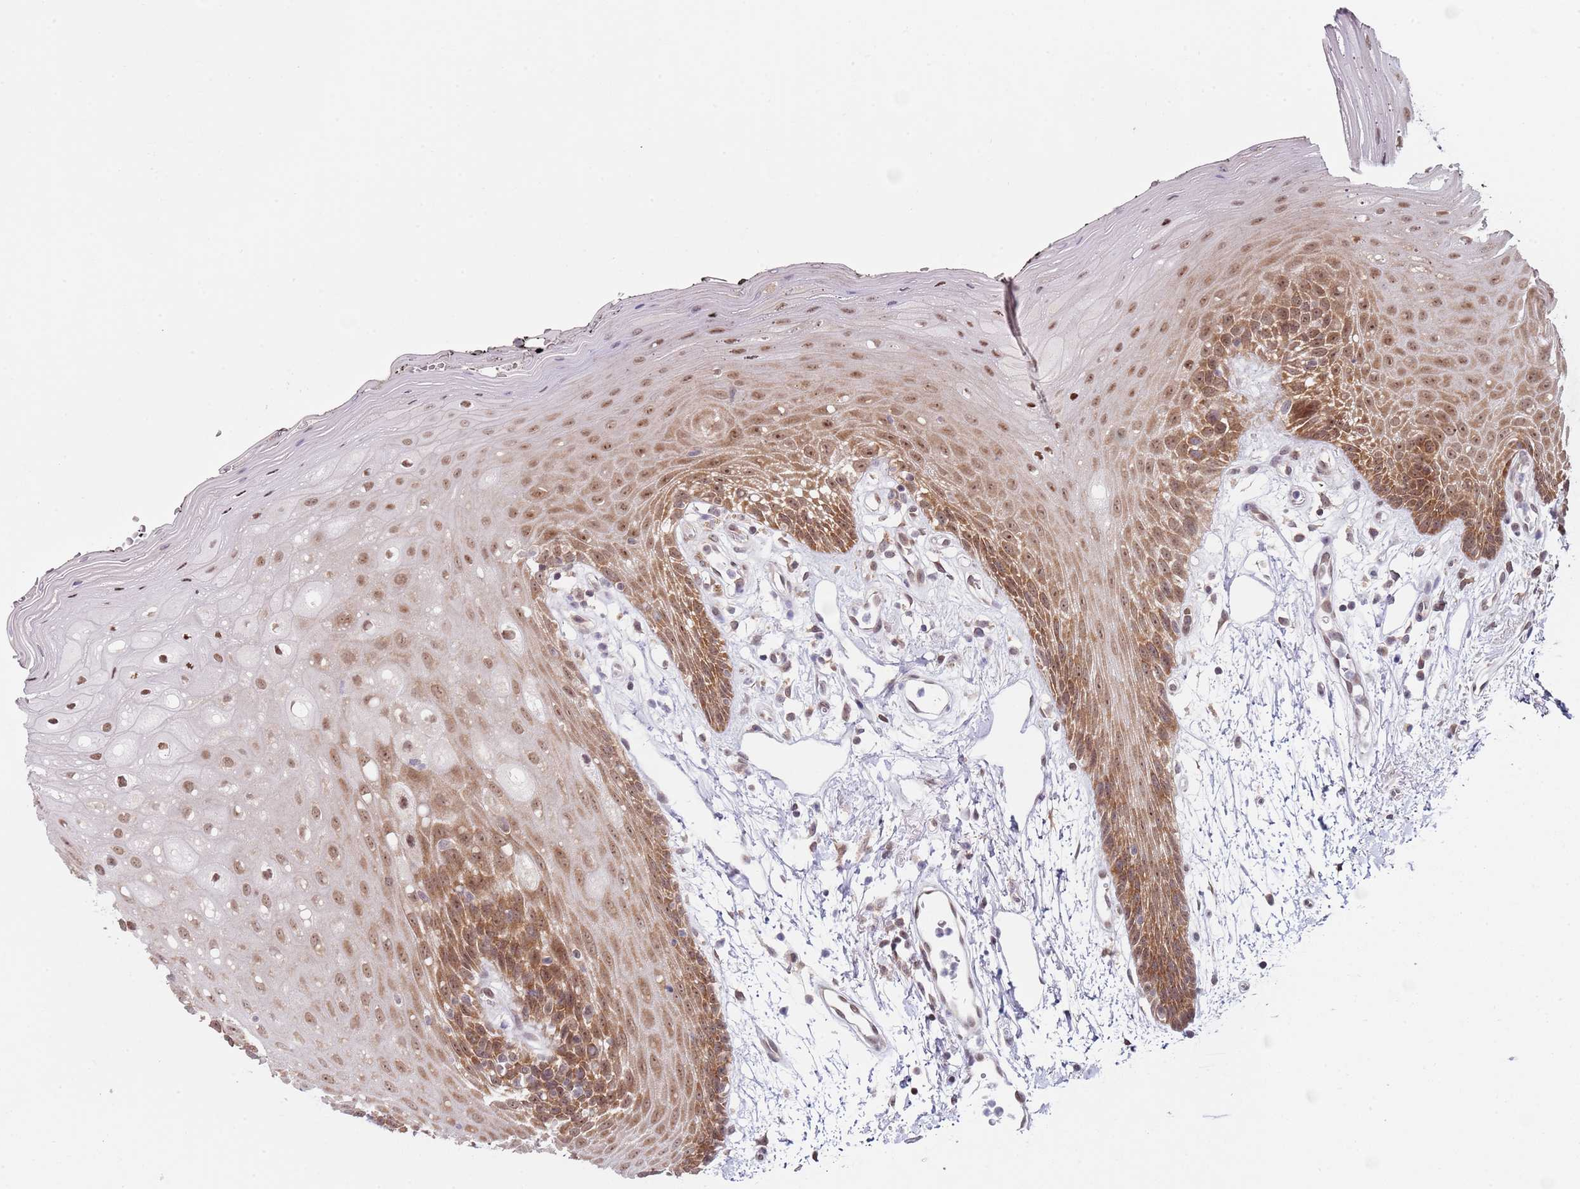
{"staining": {"intensity": "moderate", "quantity": ">75%", "location": "cytoplasmic/membranous,nuclear"}, "tissue": "oral mucosa", "cell_type": "Squamous epithelial cells", "image_type": "normal", "snomed": [{"axis": "morphology", "description": "Normal tissue, NOS"}, {"axis": "topography", "description": "Oral tissue"}, {"axis": "topography", "description": "Tounge, NOS"}], "caption": "IHC image of normal oral mucosa: human oral mucosa stained using immunohistochemistry (IHC) shows medium levels of moderate protein expression localized specifically in the cytoplasmic/membranous,nuclear of squamous epithelial cells, appearing as a cytoplasmic/membranous,nuclear brown color.", "gene": "SLC25A32", "patient": {"sex": "female", "age": 59}}